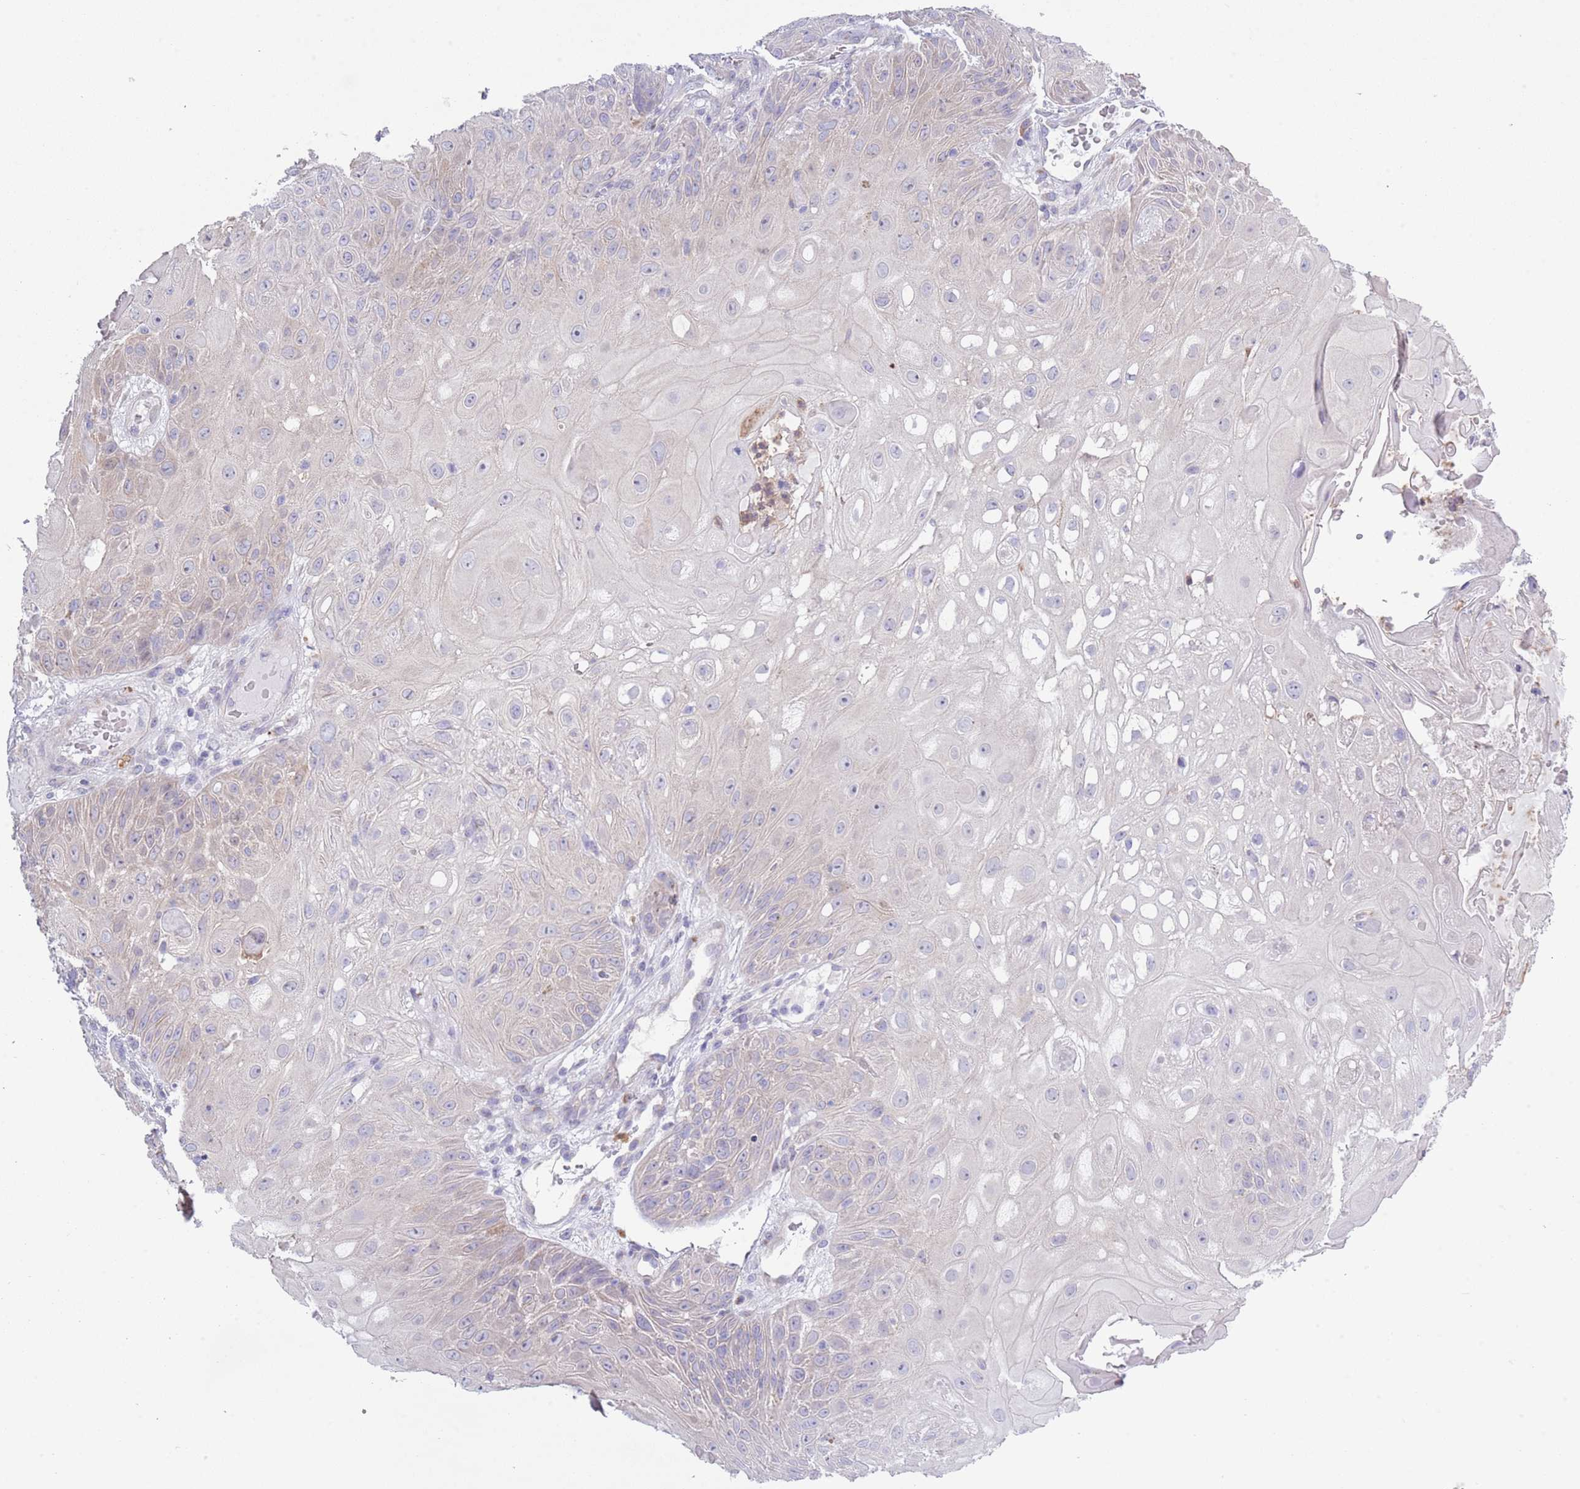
{"staining": {"intensity": "negative", "quantity": "none", "location": "none"}, "tissue": "skin cancer", "cell_type": "Tumor cells", "image_type": "cancer", "snomed": [{"axis": "morphology", "description": "Normal tissue, NOS"}, {"axis": "morphology", "description": "Squamous cell carcinoma, NOS"}, {"axis": "topography", "description": "Skin"}, {"axis": "topography", "description": "Cartilage tissue"}], "caption": "A photomicrograph of skin cancer stained for a protein exhibits no brown staining in tumor cells.", "gene": "ZFP2", "patient": {"sex": "female", "age": 79}}